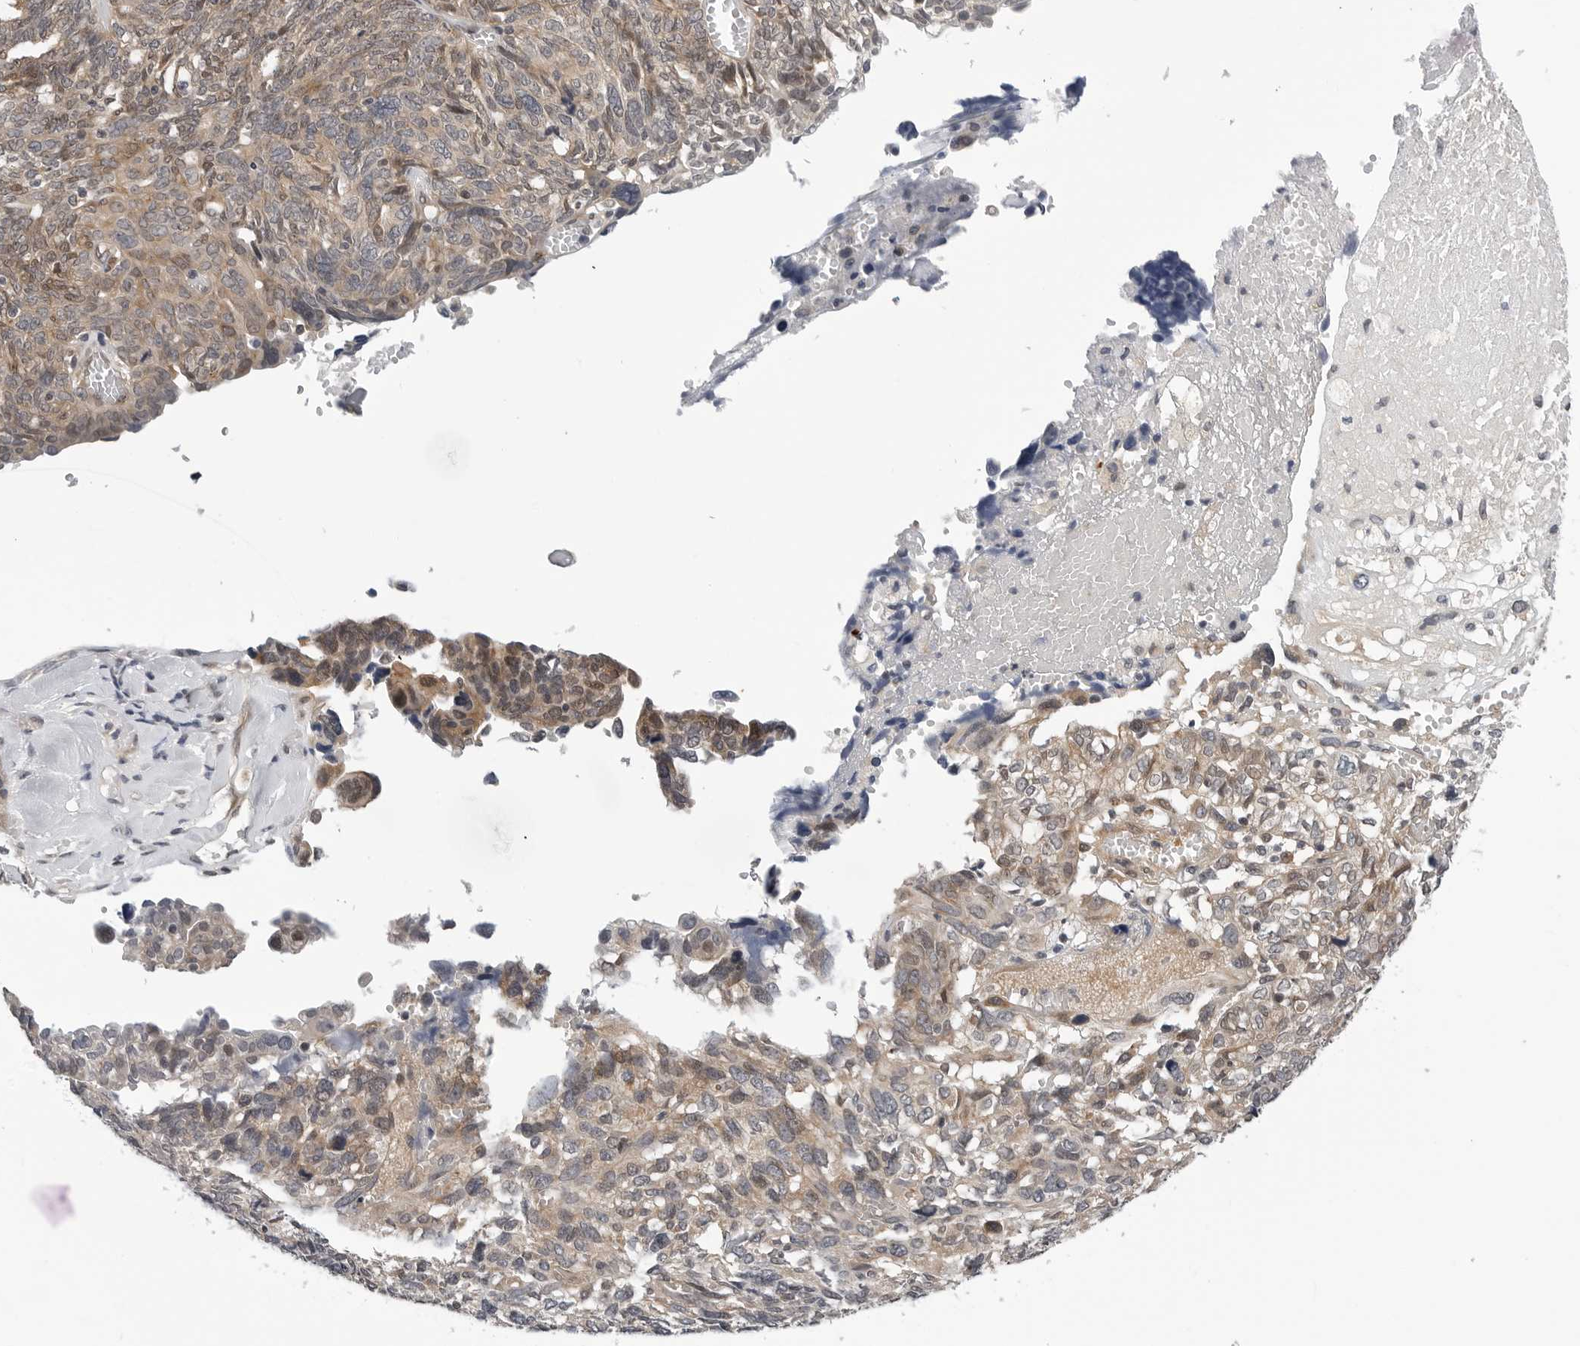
{"staining": {"intensity": "weak", "quantity": ">75%", "location": "cytoplasmic/membranous"}, "tissue": "ovarian cancer", "cell_type": "Tumor cells", "image_type": "cancer", "snomed": [{"axis": "morphology", "description": "Cystadenocarcinoma, serous, NOS"}, {"axis": "topography", "description": "Ovary"}], "caption": "Ovarian serous cystadenocarcinoma was stained to show a protein in brown. There is low levels of weak cytoplasmic/membranous expression in about >75% of tumor cells.", "gene": "KIAA1614", "patient": {"sex": "female", "age": 79}}